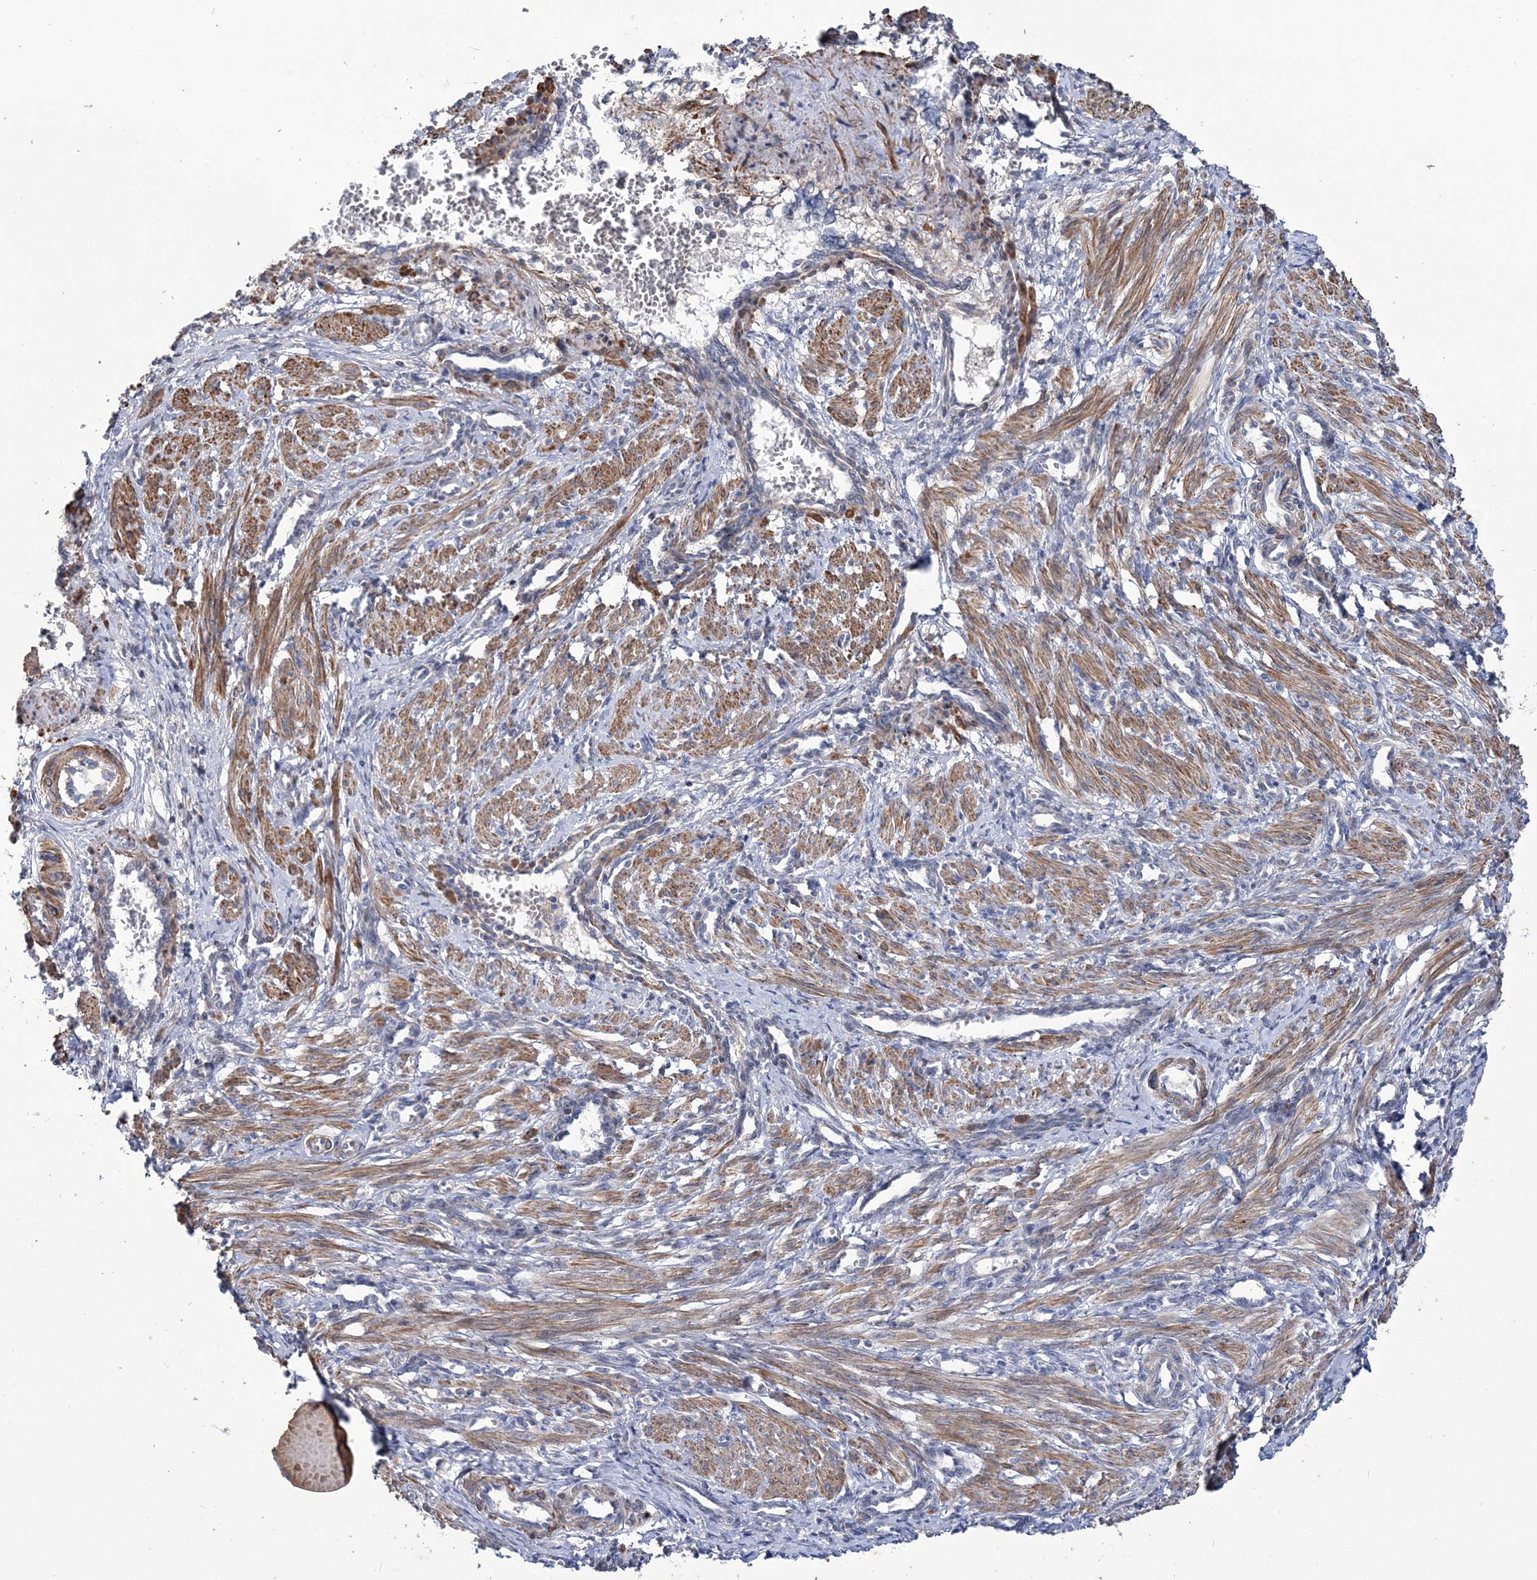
{"staining": {"intensity": "moderate", "quantity": ">75%", "location": "cytoplasmic/membranous"}, "tissue": "smooth muscle", "cell_type": "Smooth muscle cells", "image_type": "normal", "snomed": [{"axis": "morphology", "description": "Normal tissue, NOS"}, {"axis": "topography", "description": "Endometrium"}], "caption": "Moderate cytoplasmic/membranous protein staining is identified in about >75% of smooth muscle cells in smooth muscle. The staining was performed using DAB (3,3'-diaminobenzidine), with brown indicating positive protein expression. Nuclei are stained blue with hematoxylin.", "gene": "PPP2R2B", "patient": {"sex": "female", "age": 33}}